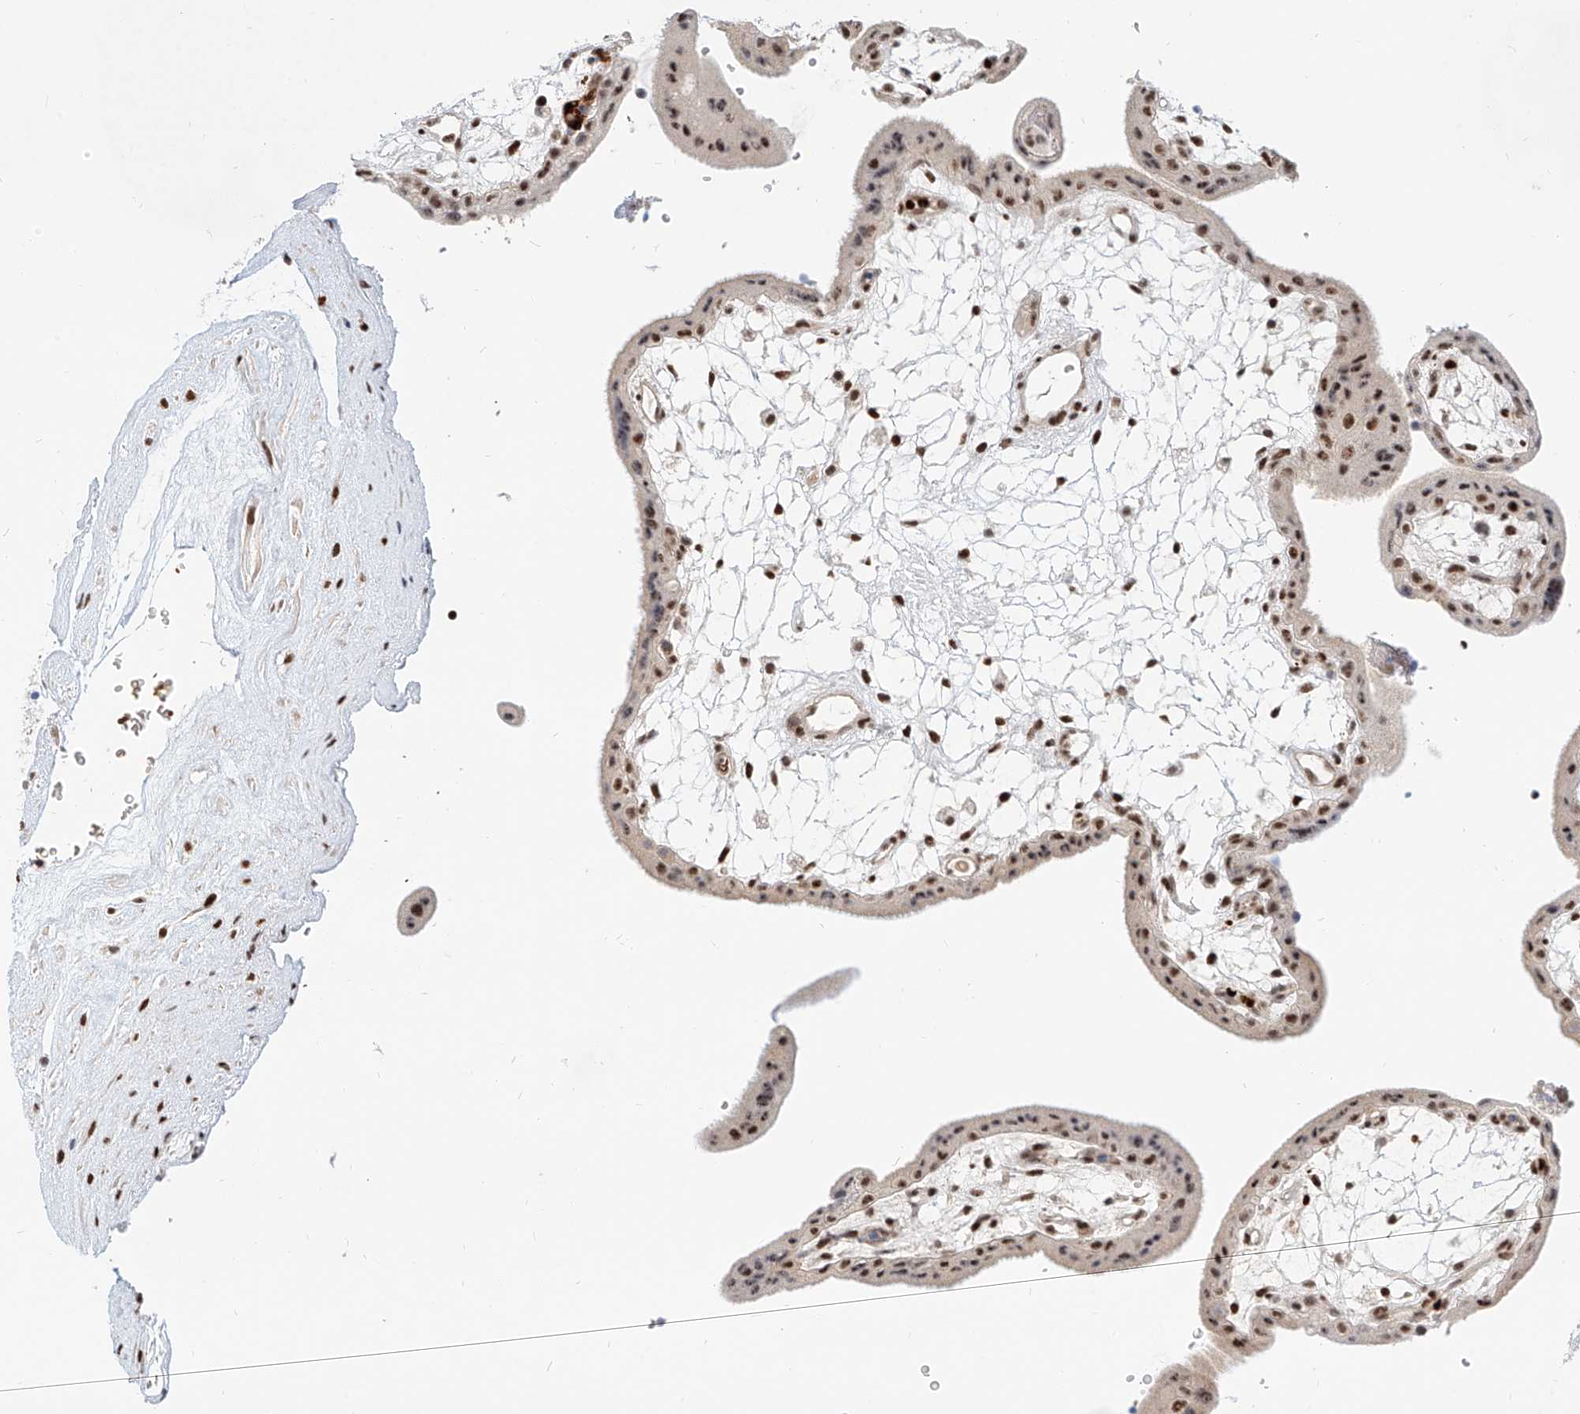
{"staining": {"intensity": "moderate", "quantity": ">75%", "location": "nuclear"}, "tissue": "placenta", "cell_type": "Decidual cells", "image_type": "normal", "snomed": [{"axis": "morphology", "description": "Normal tissue, NOS"}, {"axis": "topography", "description": "Placenta"}], "caption": "Decidual cells show medium levels of moderate nuclear expression in approximately >75% of cells in benign human placenta.", "gene": "CBX8", "patient": {"sex": "female", "age": 18}}